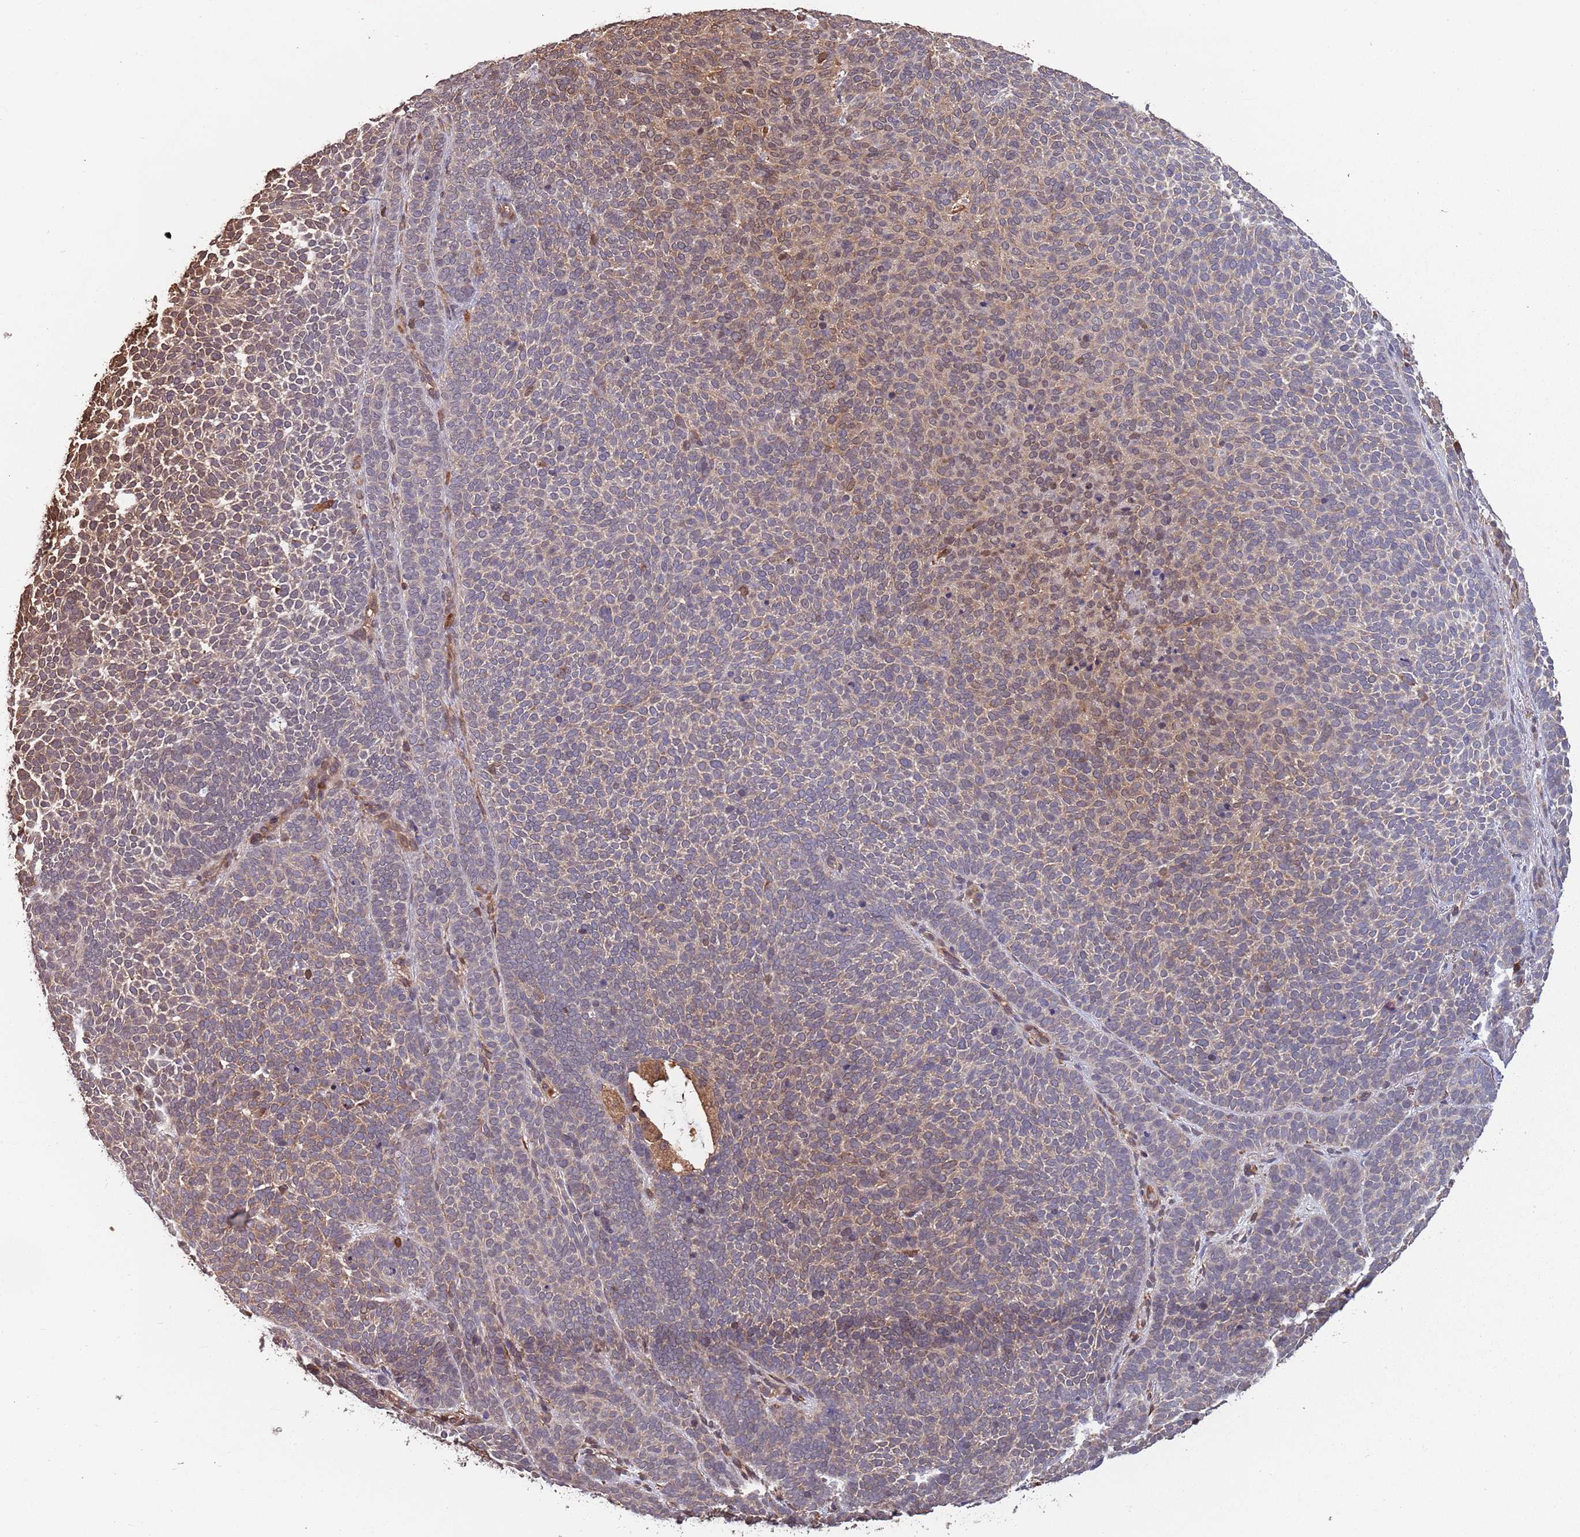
{"staining": {"intensity": "weak", "quantity": "<25%", "location": "nuclear"}, "tissue": "skin cancer", "cell_type": "Tumor cells", "image_type": "cancer", "snomed": [{"axis": "morphology", "description": "Basal cell carcinoma"}, {"axis": "topography", "description": "Skin"}], "caption": "Tumor cells show no significant staining in skin basal cell carcinoma.", "gene": "COG4", "patient": {"sex": "female", "age": 77}}